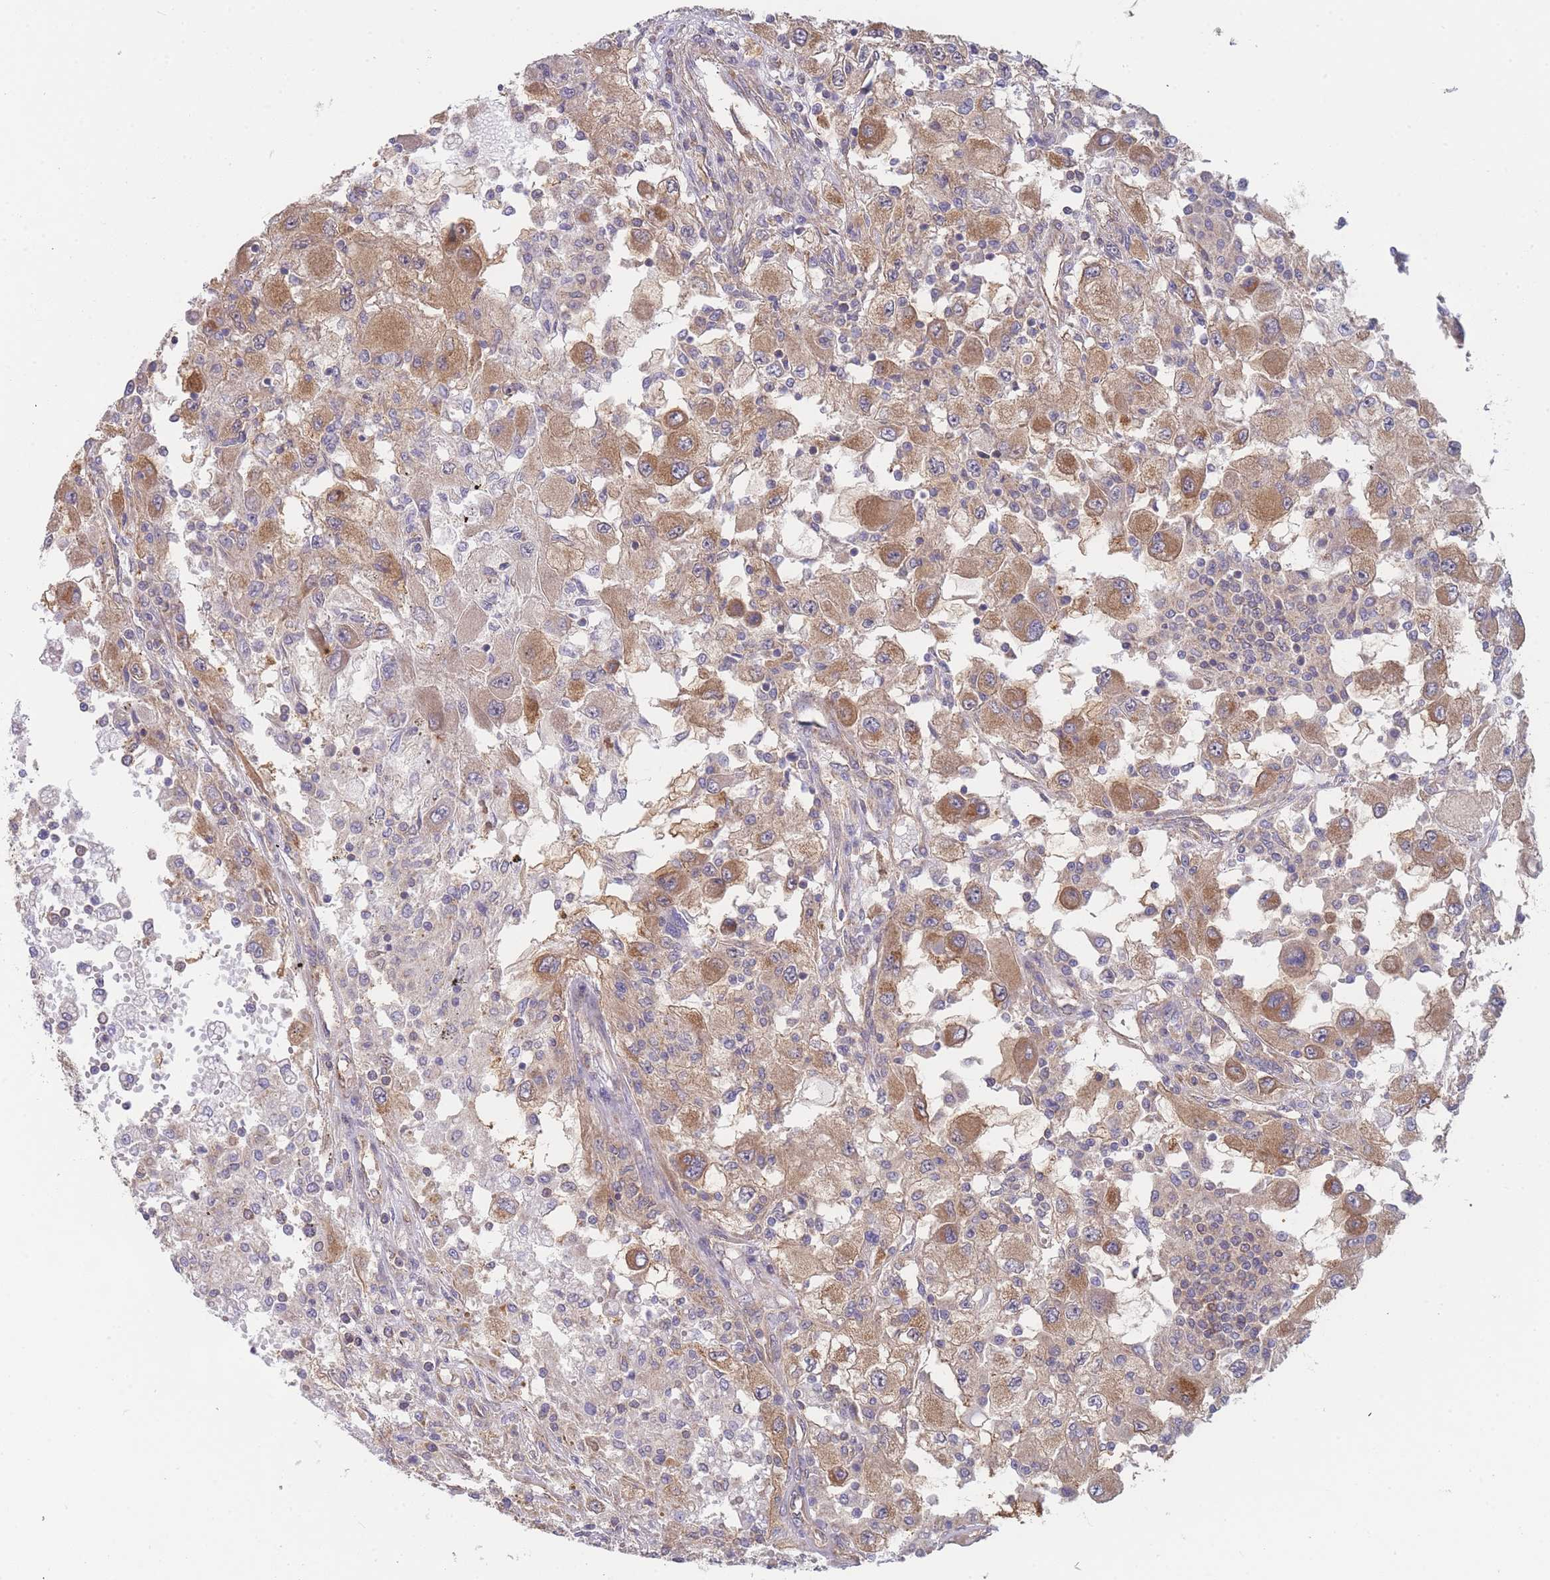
{"staining": {"intensity": "moderate", "quantity": ">75%", "location": "cytoplasmic/membranous"}, "tissue": "renal cancer", "cell_type": "Tumor cells", "image_type": "cancer", "snomed": [{"axis": "morphology", "description": "Adenocarcinoma, NOS"}, {"axis": "topography", "description": "Kidney"}], "caption": "A medium amount of moderate cytoplasmic/membranous staining is seen in about >75% of tumor cells in renal cancer tissue.", "gene": "MRPS18B", "patient": {"sex": "female", "age": 67}}